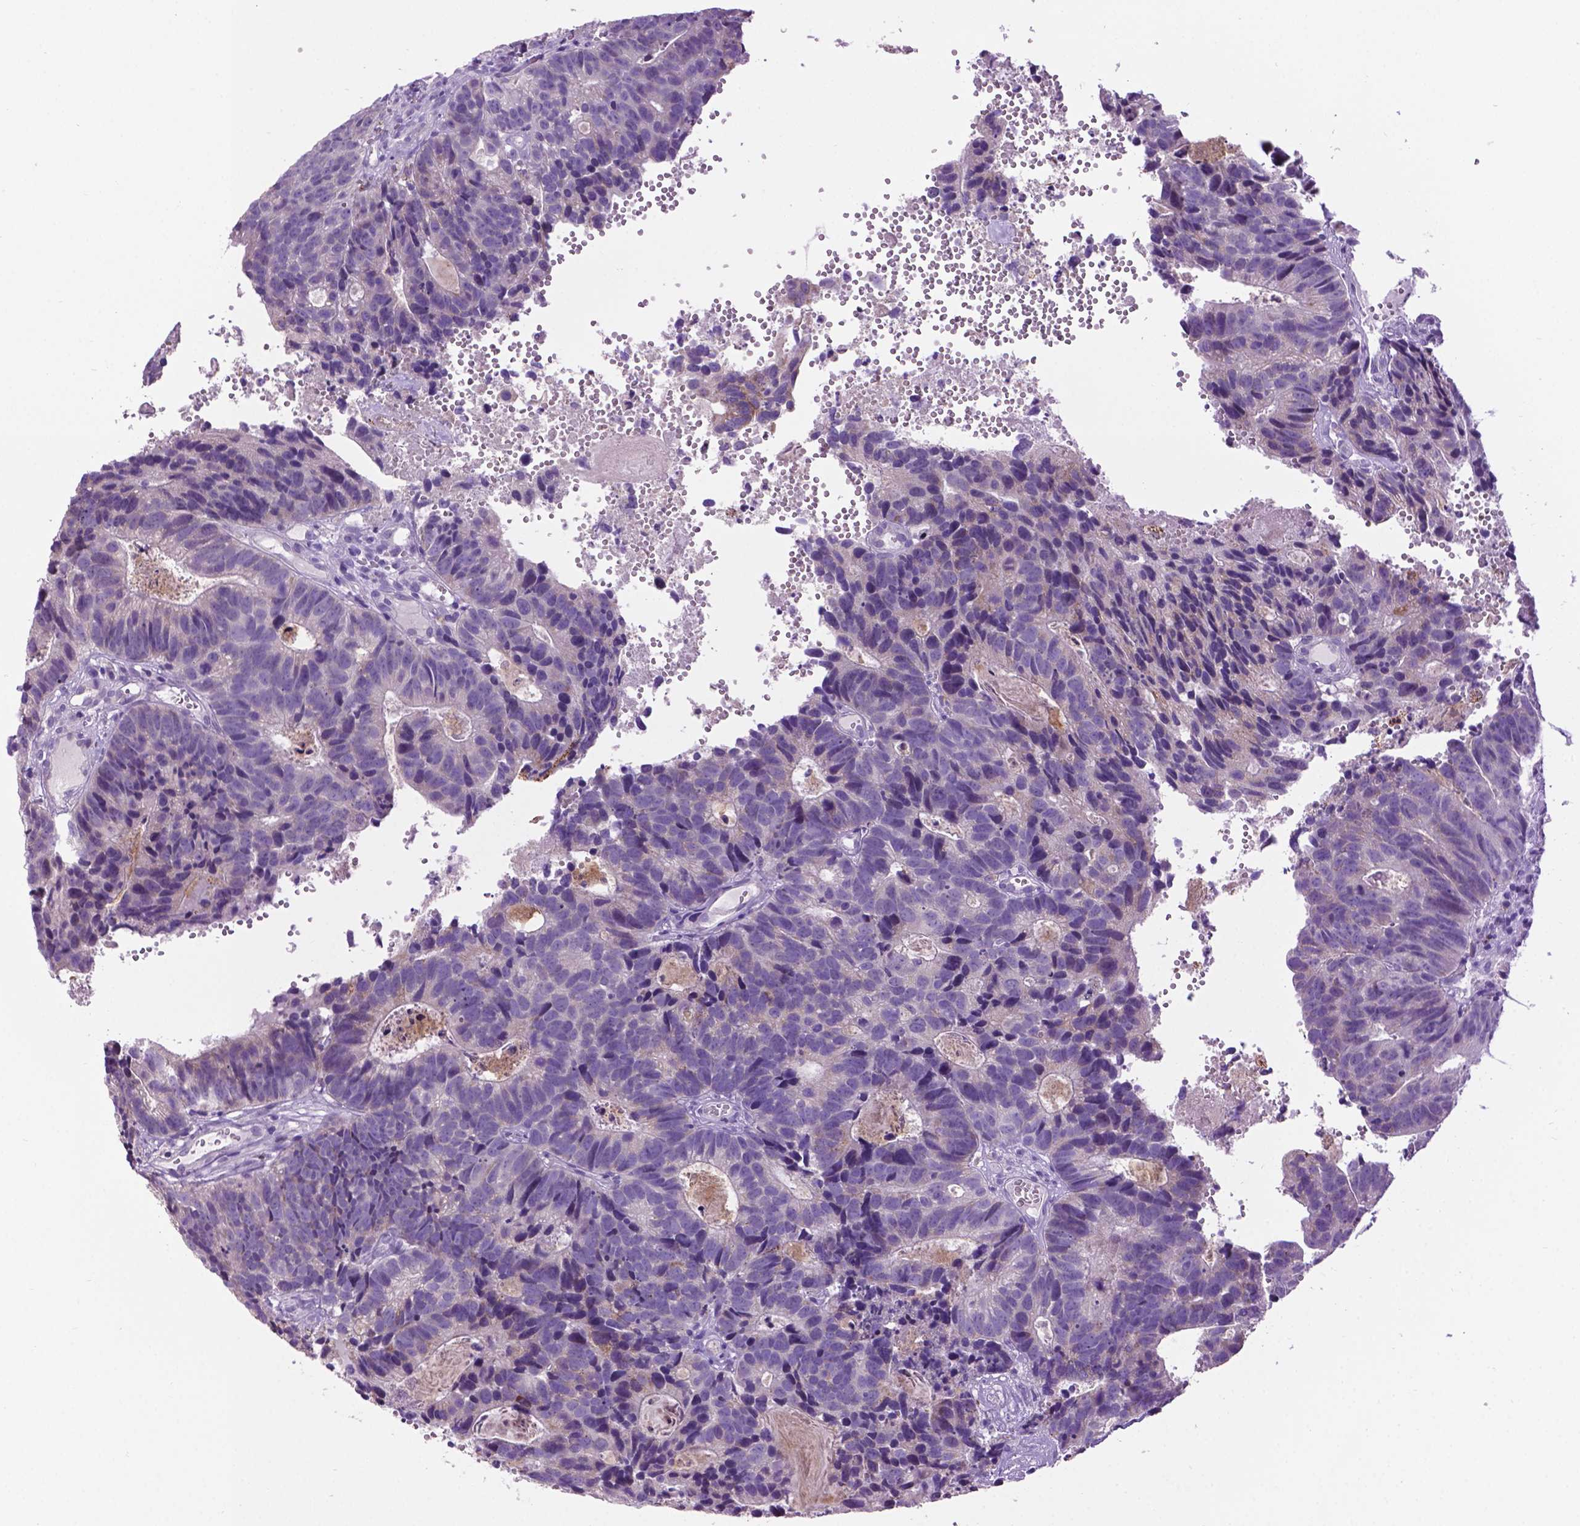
{"staining": {"intensity": "negative", "quantity": "none", "location": "none"}, "tissue": "head and neck cancer", "cell_type": "Tumor cells", "image_type": "cancer", "snomed": [{"axis": "morphology", "description": "Adenocarcinoma, NOS"}, {"axis": "topography", "description": "Head-Neck"}], "caption": "Immunohistochemical staining of adenocarcinoma (head and neck) demonstrates no significant positivity in tumor cells.", "gene": "TMEM132E", "patient": {"sex": "male", "age": 62}}